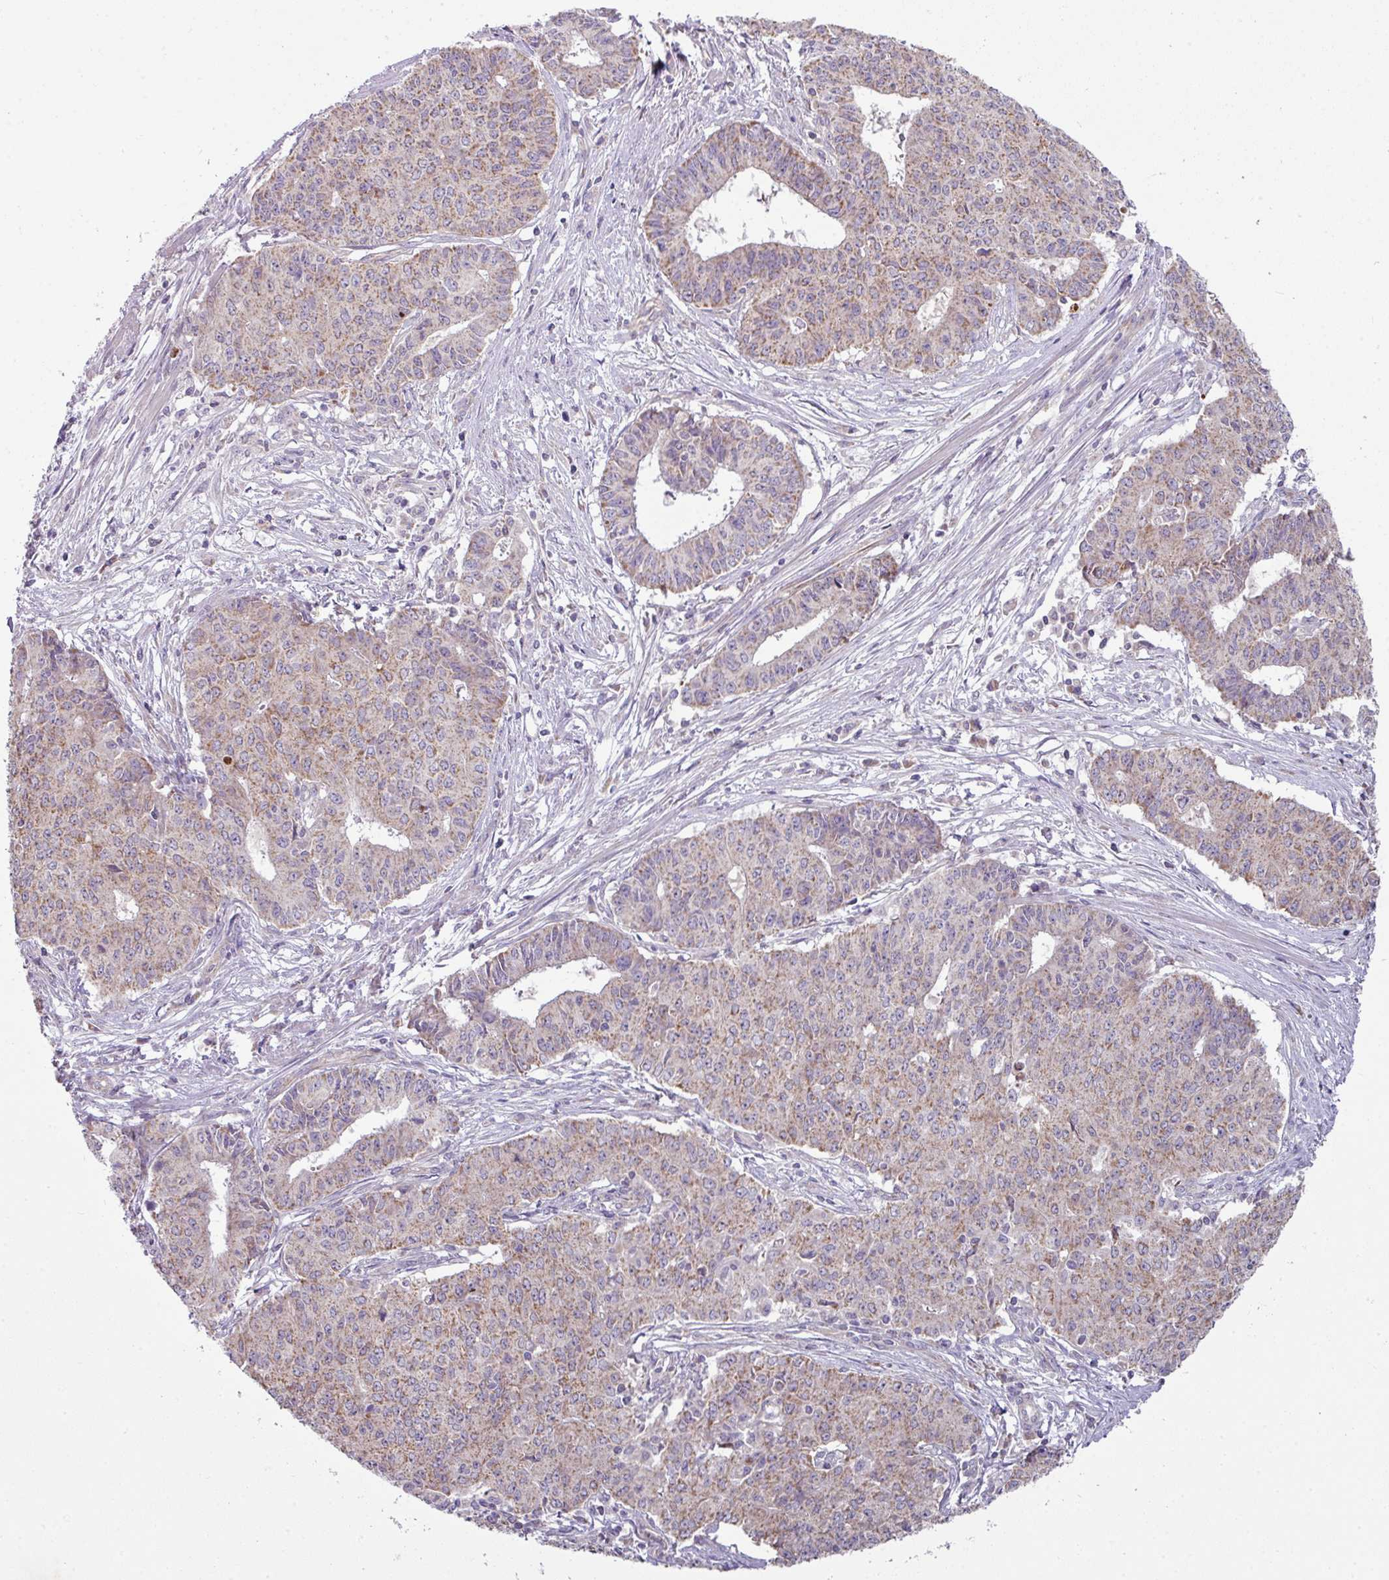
{"staining": {"intensity": "weak", "quantity": "25%-75%", "location": "cytoplasmic/membranous"}, "tissue": "endometrial cancer", "cell_type": "Tumor cells", "image_type": "cancer", "snomed": [{"axis": "morphology", "description": "Adenocarcinoma, NOS"}, {"axis": "topography", "description": "Endometrium"}], "caption": "A brown stain labels weak cytoplasmic/membranous expression of a protein in human endometrial adenocarcinoma tumor cells.", "gene": "LRRC9", "patient": {"sex": "female", "age": 59}}